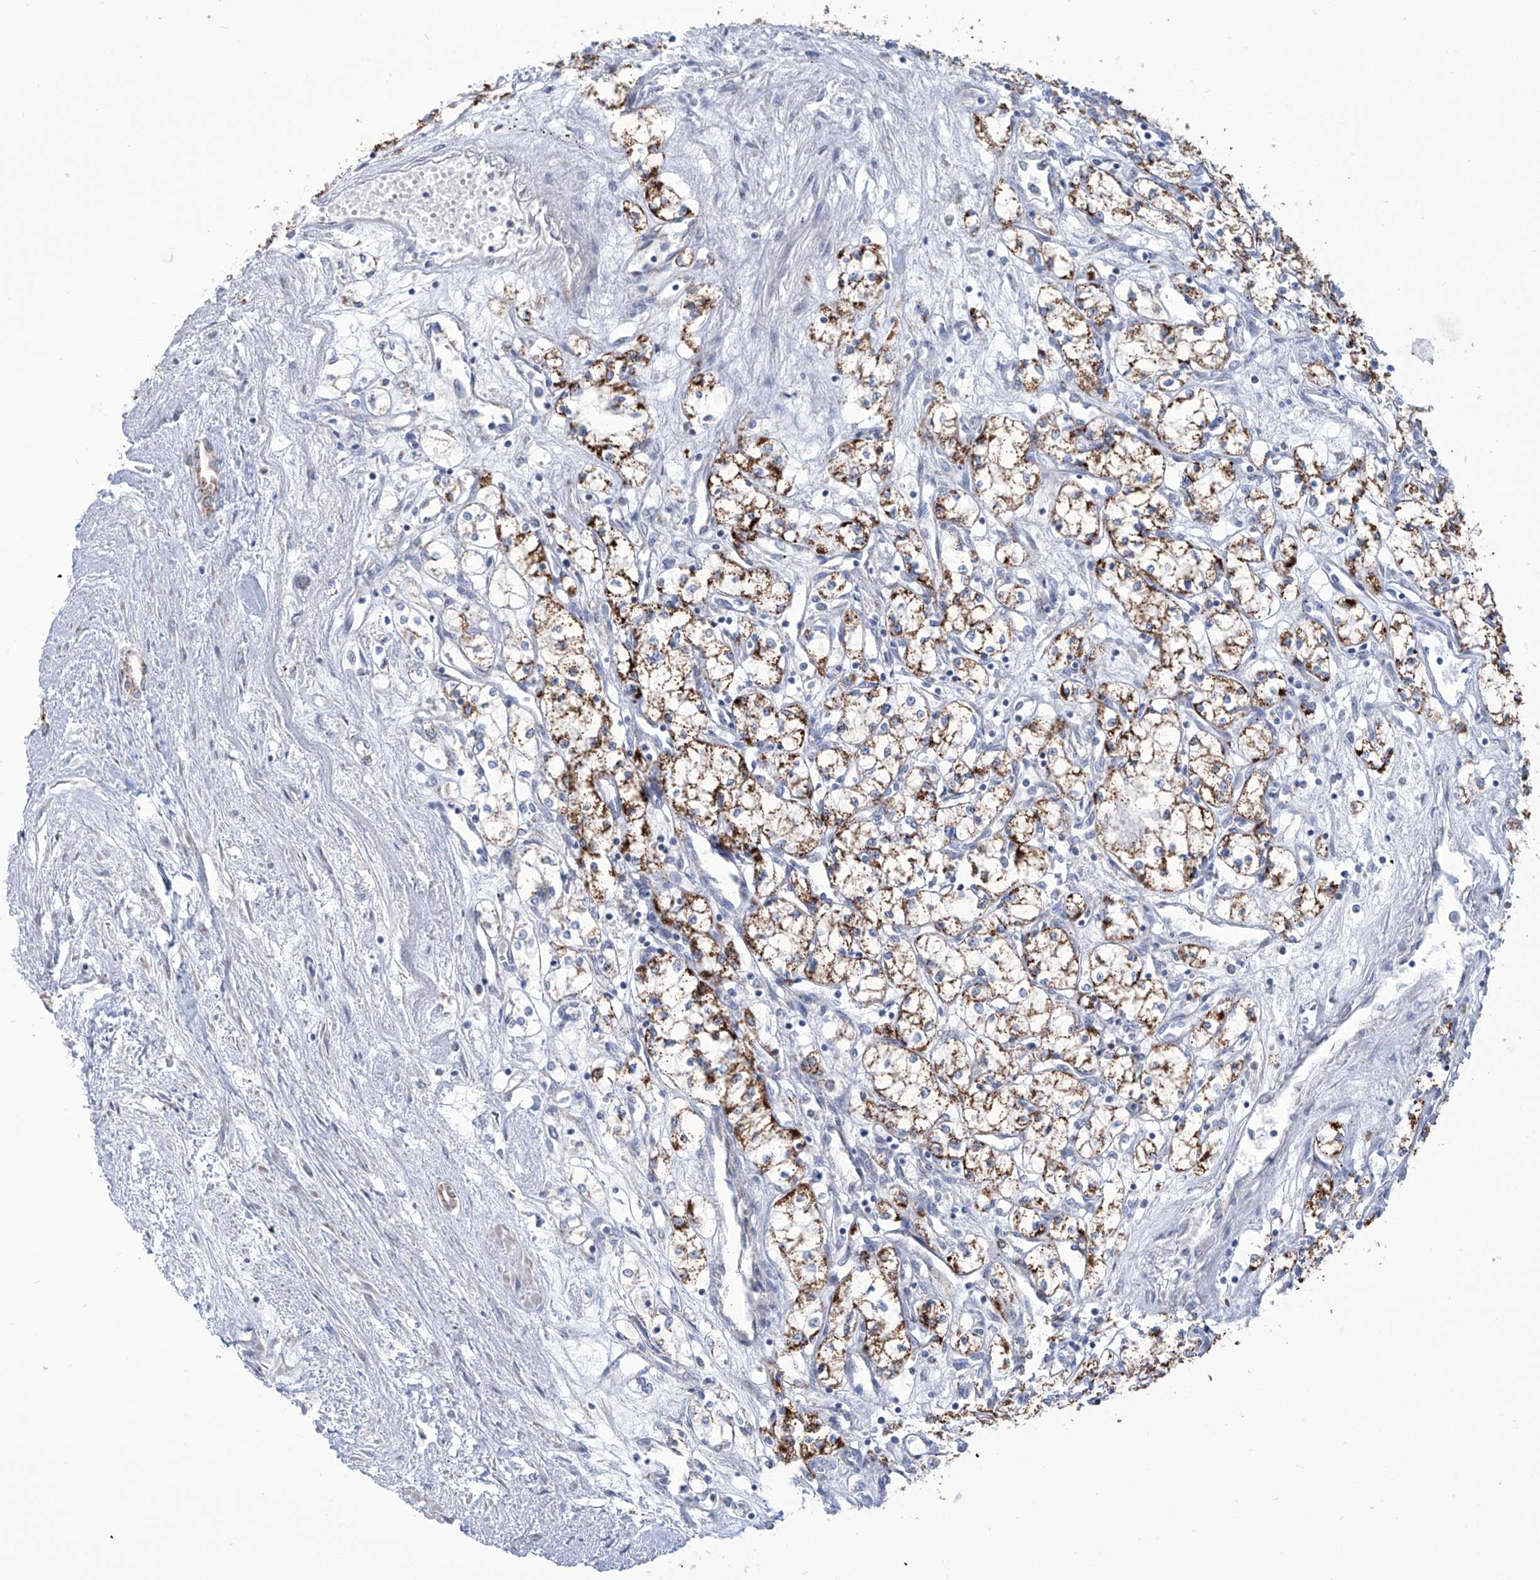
{"staining": {"intensity": "strong", "quantity": "25%-75%", "location": "cytoplasmic/membranous"}, "tissue": "renal cancer", "cell_type": "Tumor cells", "image_type": "cancer", "snomed": [{"axis": "morphology", "description": "Adenocarcinoma, NOS"}, {"axis": "topography", "description": "Kidney"}], "caption": "Adenocarcinoma (renal) tissue shows strong cytoplasmic/membranous staining in about 25%-75% of tumor cells", "gene": "ALDH6A1", "patient": {"sex": "male", "age": 59}}